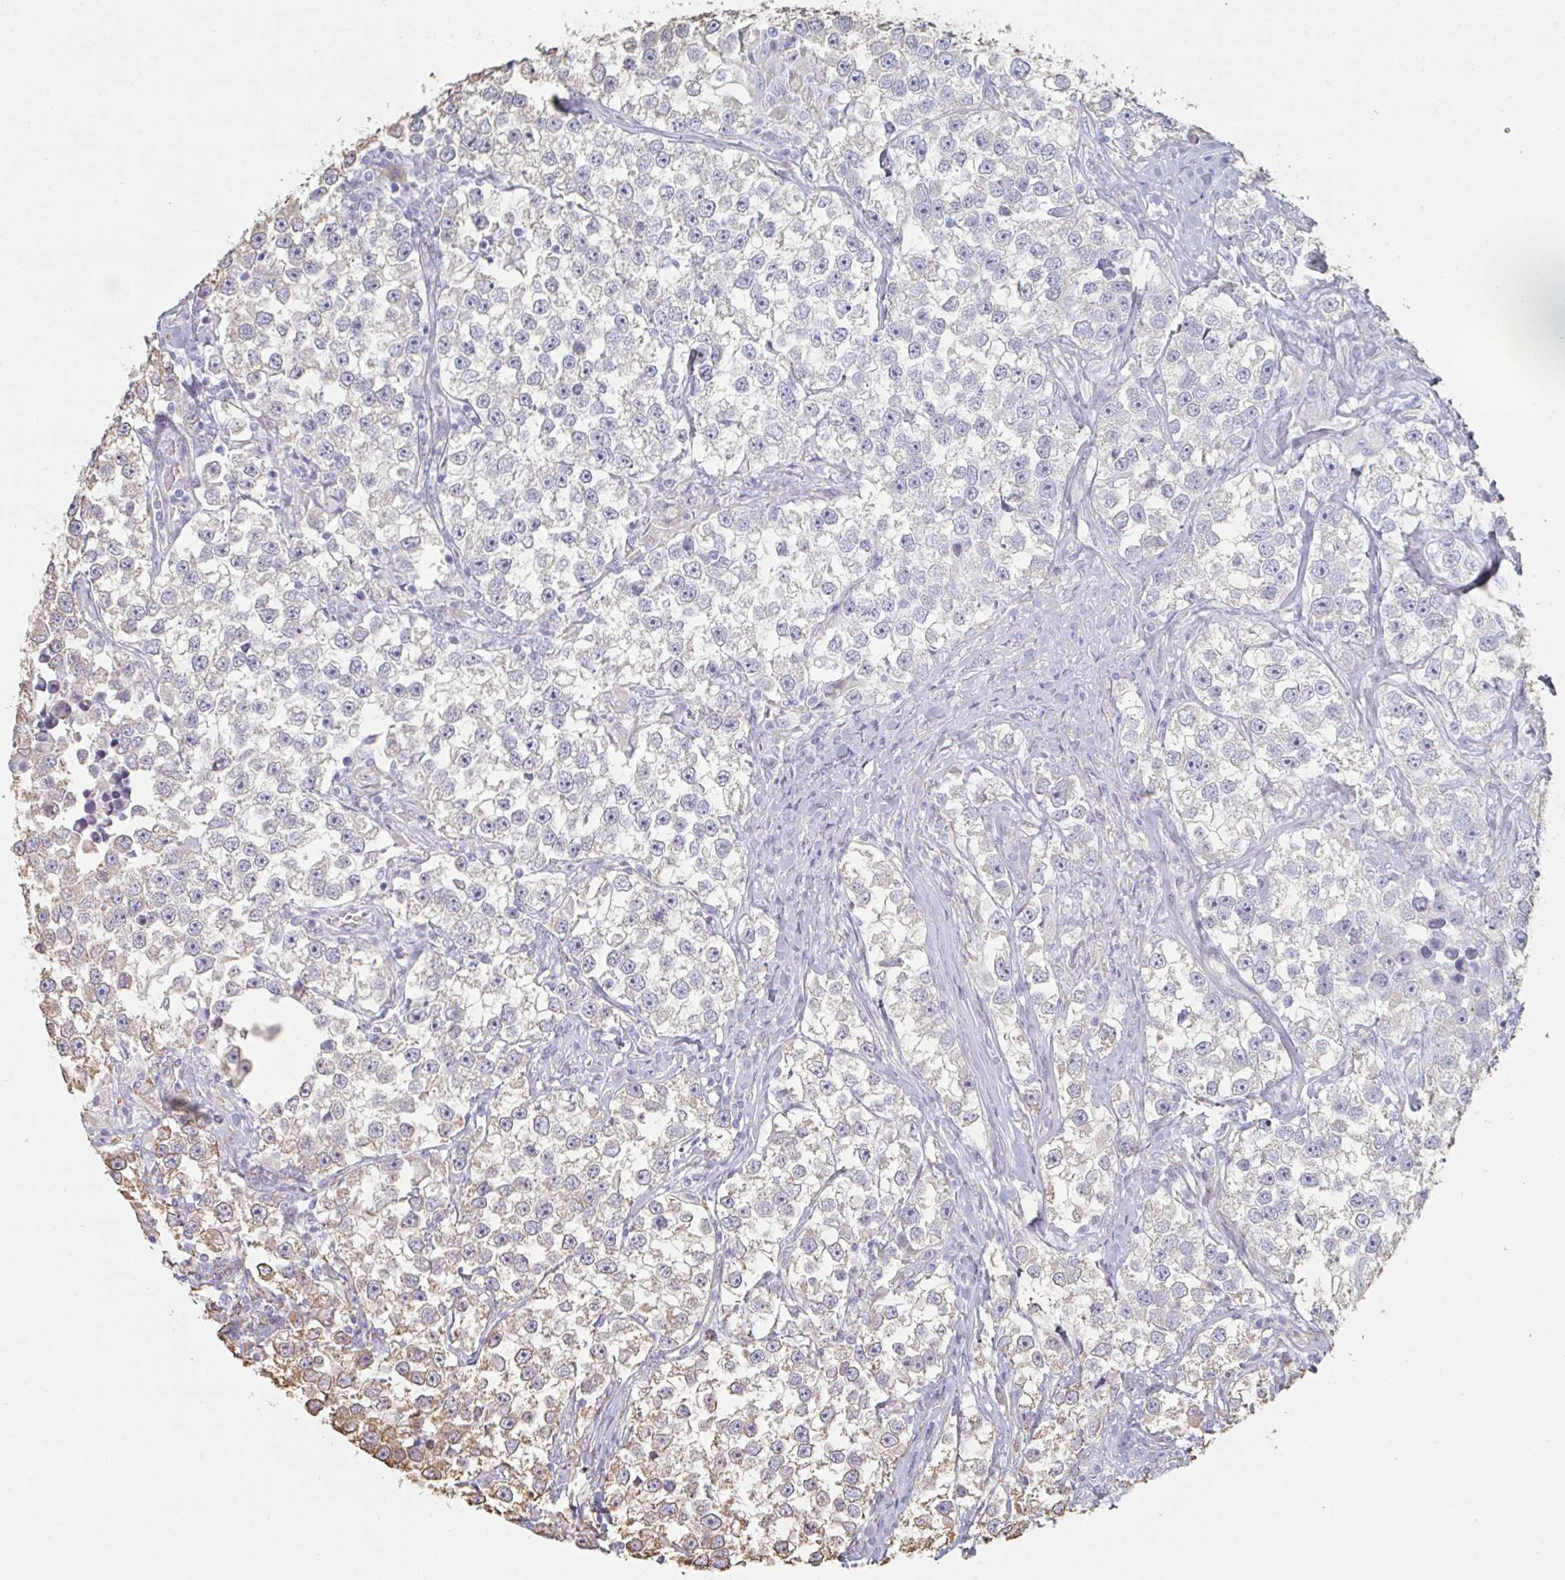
{"staining": {"intensity": "negative", "quantity": "none", "location": "none"}, "tissue": "testis cancer", "cell_type": "Tumor cells", "image_type": "cancer", "snomed": [{"axis": "morphology", "description": "Seminoma, NOS"}, {"axis": "topography", "description": "Testis"}], "caption": "Histopathology image shows no protein positivity in tumor cells of seminoma (testis) tissue. Nuclei are stained in blue.", "gene": "RAB5IF", "patient": {"sex": "male", "age": 46}}